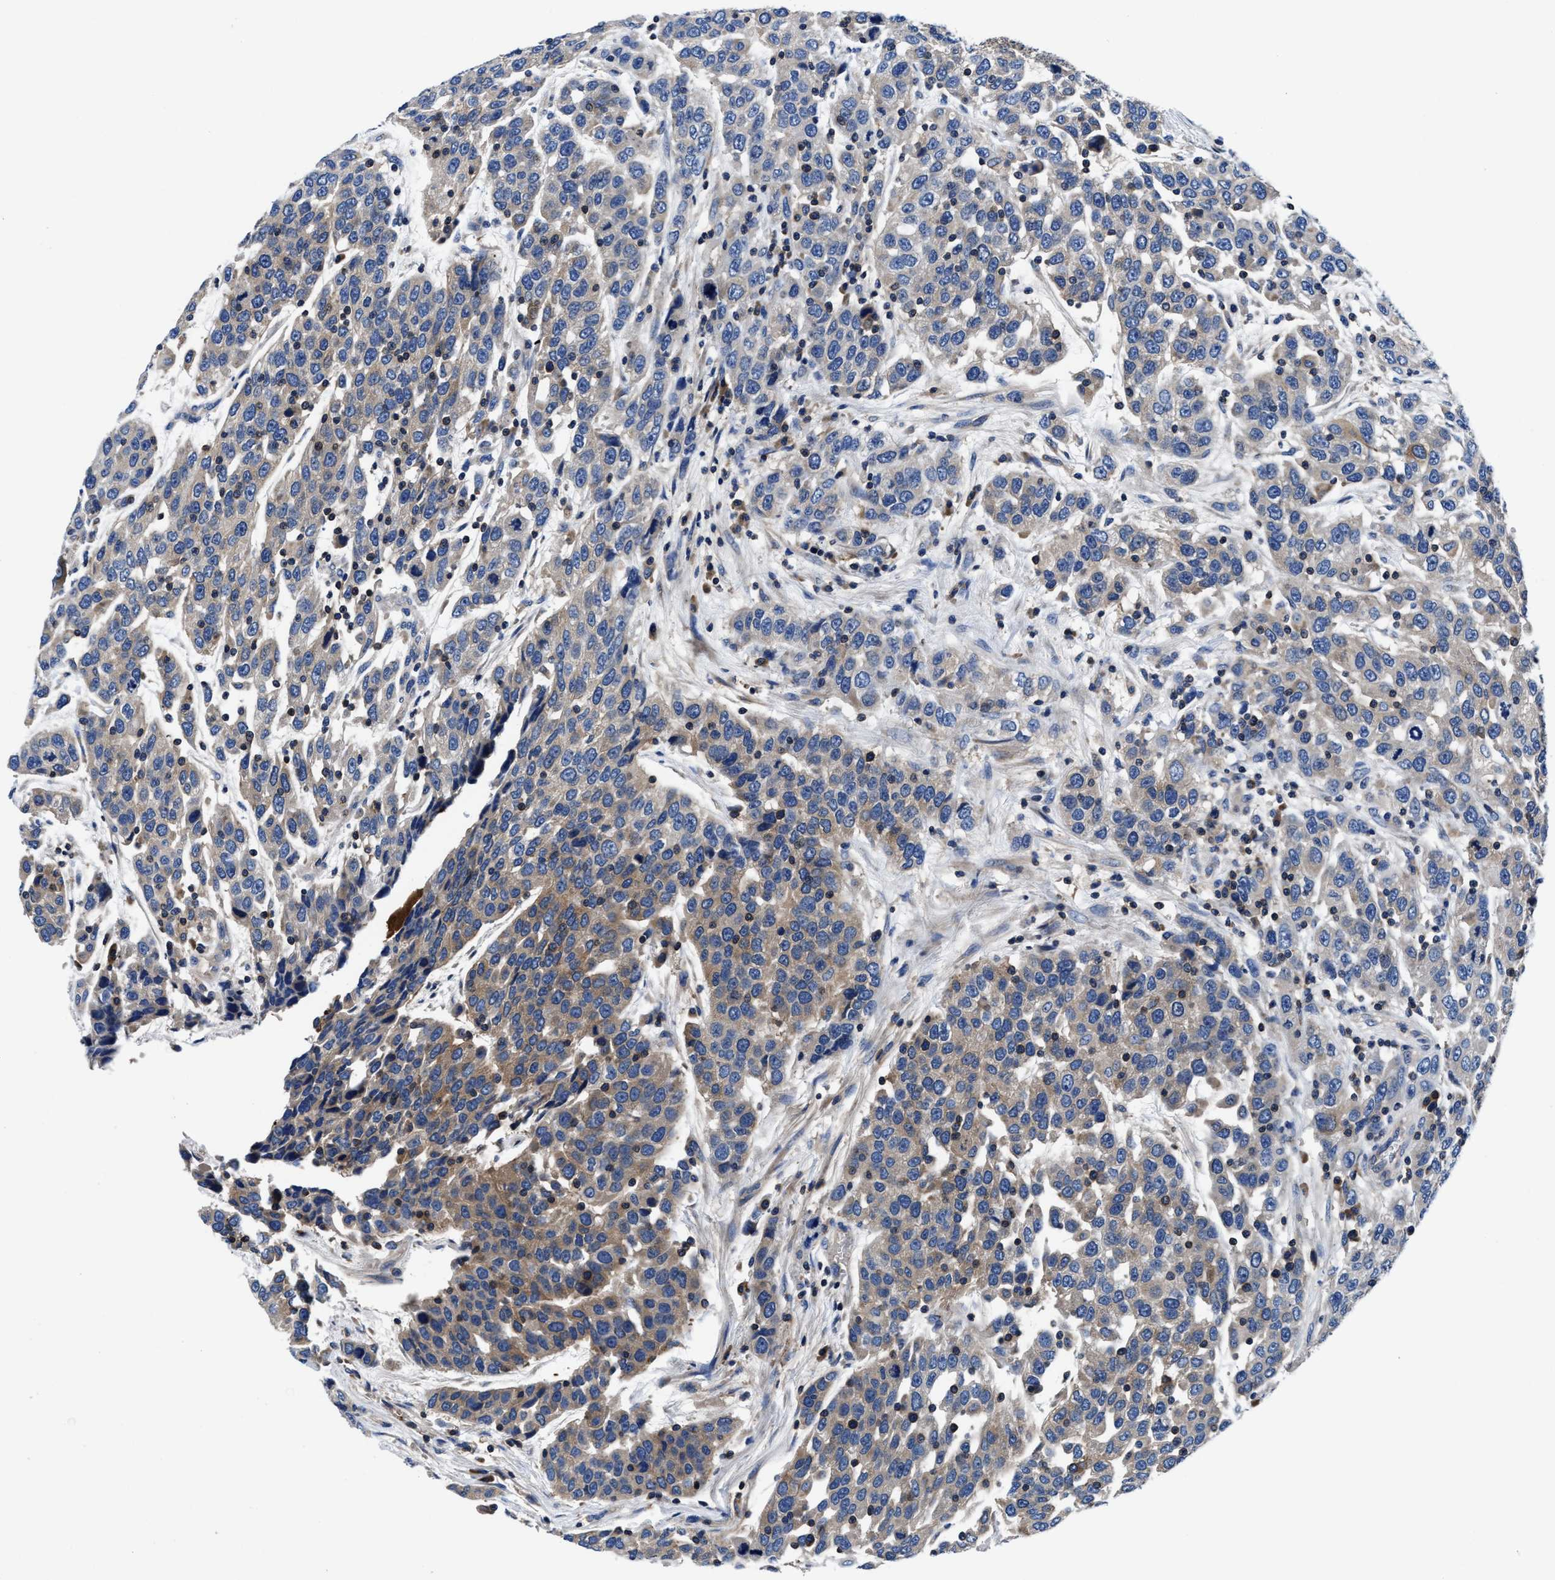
{"staining": {"intensity": "moderate", "quantity": "<25%", "location": "cytoplasmic/membranous"}, "tissue": "urothelial cancer", "cell_type": "Tumor cells", "image_type": "cancer", "snomed": [{"axis": "morphology", "description": "Urothelial carcinoma, High grade"}, {"axis": "topography", "description": "Urinary bladder"}], "caption": "The immunohistochemical stain highlights moderate cytoplasmic/membranous positivity in tumor cells of urothelial carcinoma (high-grade) tissue.", "gene": "PHLPP1", "patient": {"sex": "female", "age": 80}}